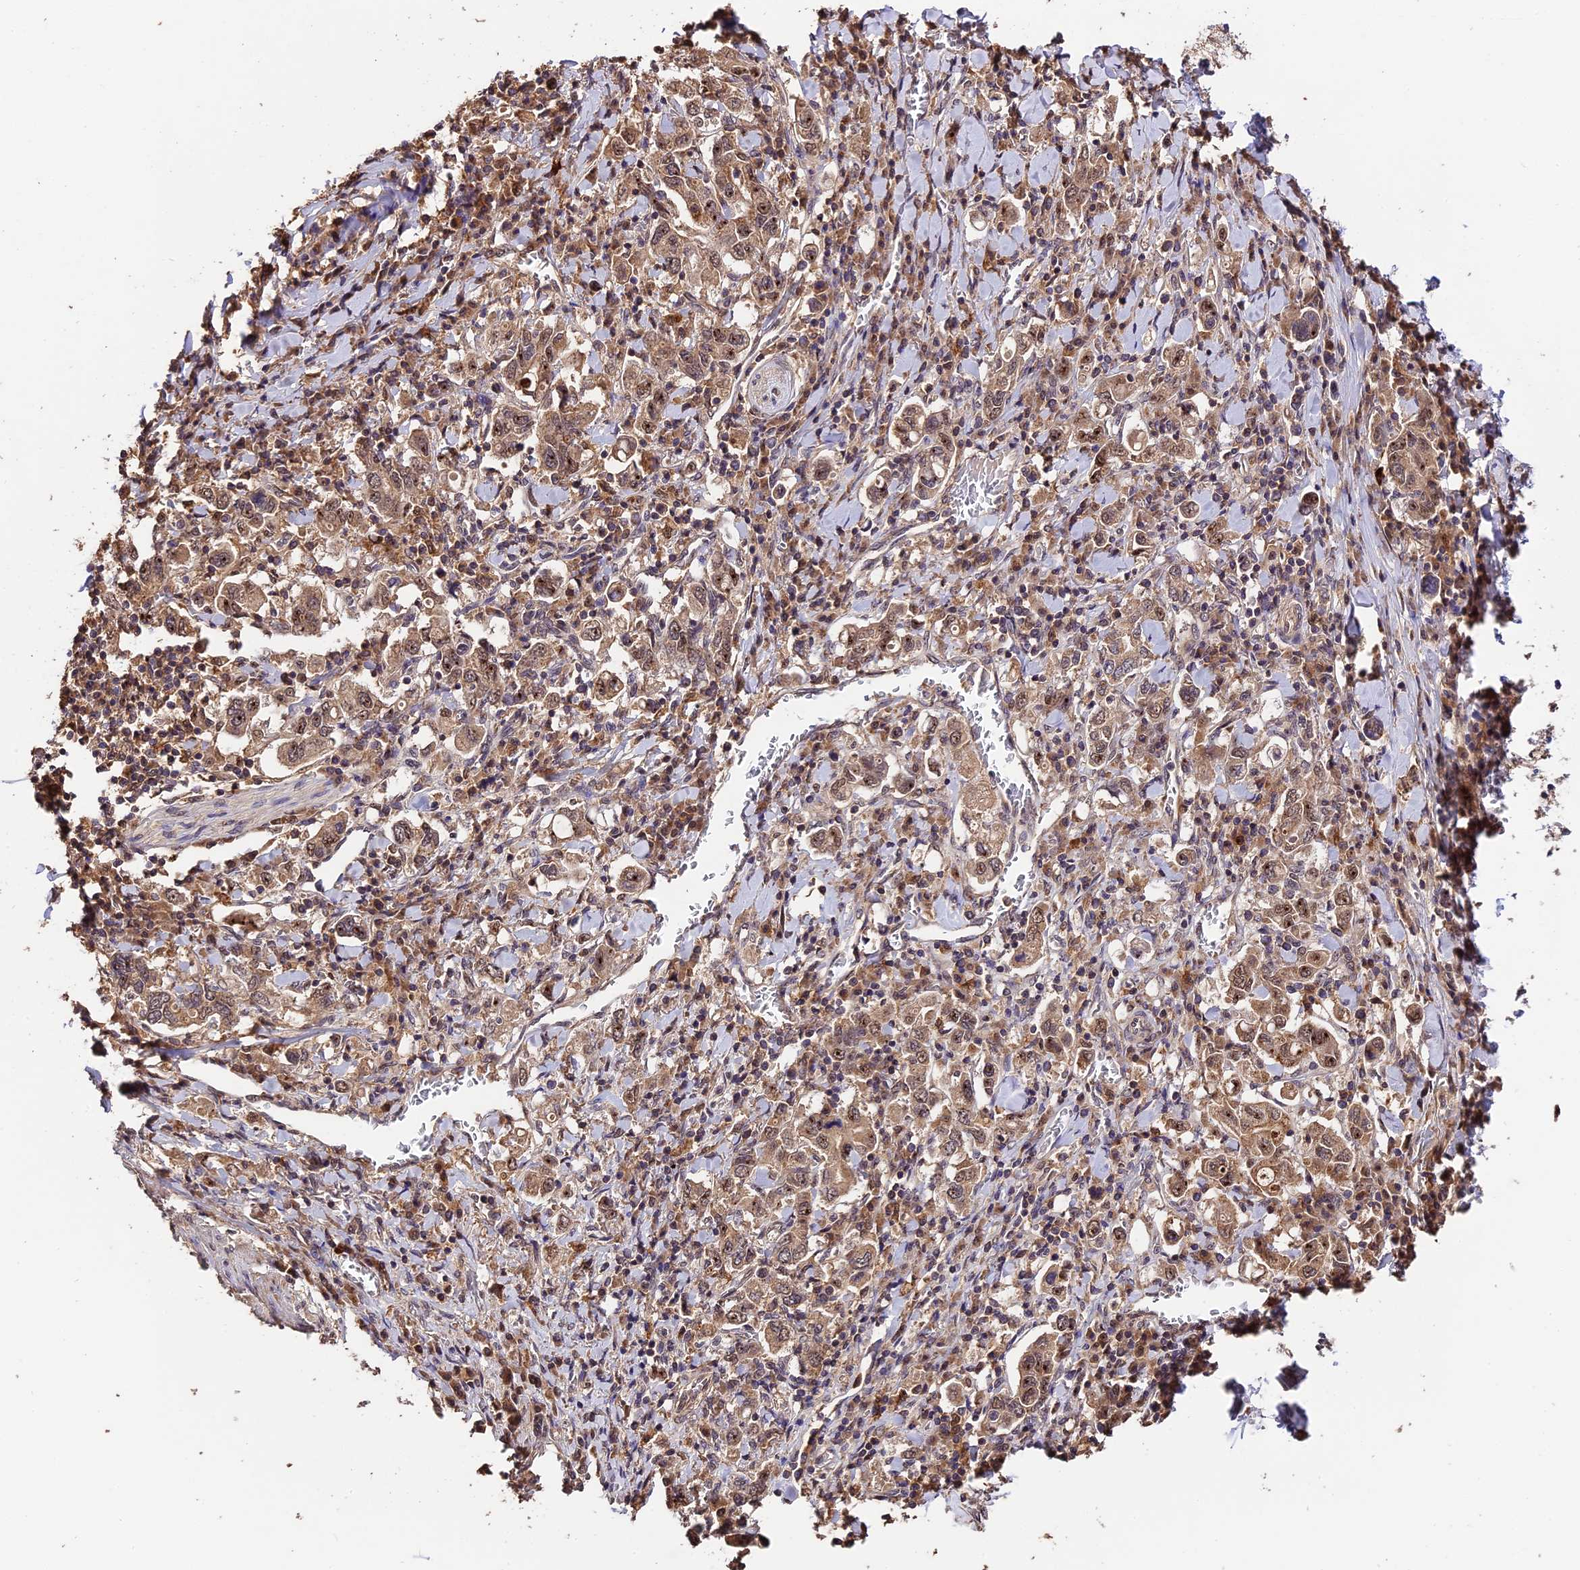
{"staining": {"intensity": "moderate", "quantity": ">75%", "location": "cytoplasmic/membranous,nuclear"}, "tissue": "stomach cancer", "cell_type": "Tumor cells", "image_type": "cancer", "snomed": [{"axis": "morphology", "description": "Adenocarcinoma, NOS"}, {"axis": "topography", "description": "Stomach, upper"}], "caption": "Immunohistochemical staining of stomach cancer reveals medium levels of moderate cytoplasmic/membranous and nuclear staining in approximately >75% of tumor cells. The protein of interest is shown in brown color, while the nuclei are stained blue.", "gene": "TRMT1", "patient": {"sex": "male", "age": 62}}